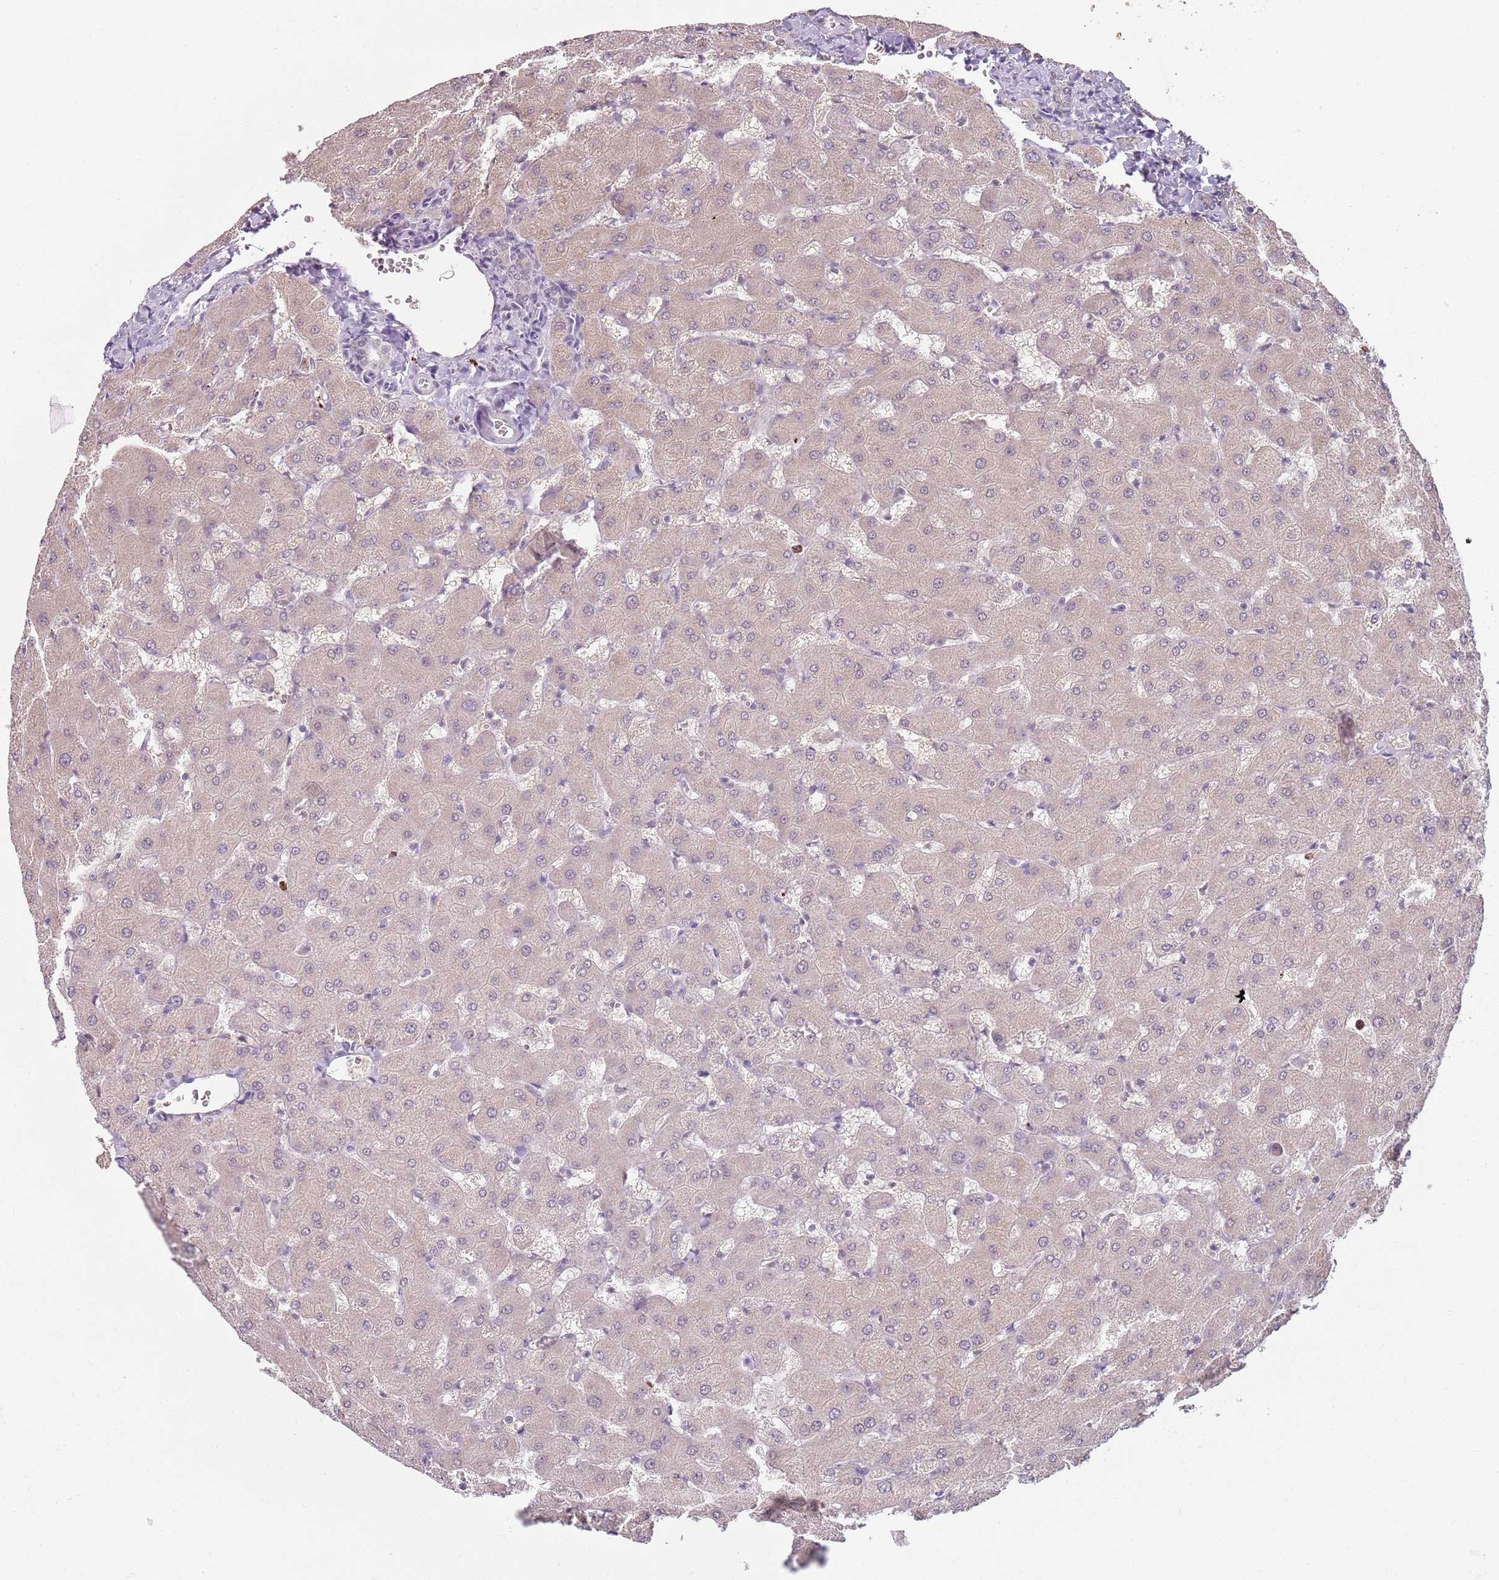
{"staining": {"intensity": "negative", "quantity": "none", "location": "none"}, "tissue": "liver", "cell_type": "Cholangiocytes", "image_type": "normal", "snomed": [{"axis": "morphology", "description": "Normal tissue, NOS"}, {"axis": "topography", "description": "Liver"}], "caption": "Immunohistochemistry (IHC) image of unremarkable human liver stained for a protein (brown), which exhibits no expression in cholangiocytes.", "gene": "SMARCAL1", "patient": {"sex": "female", "age": 63}}